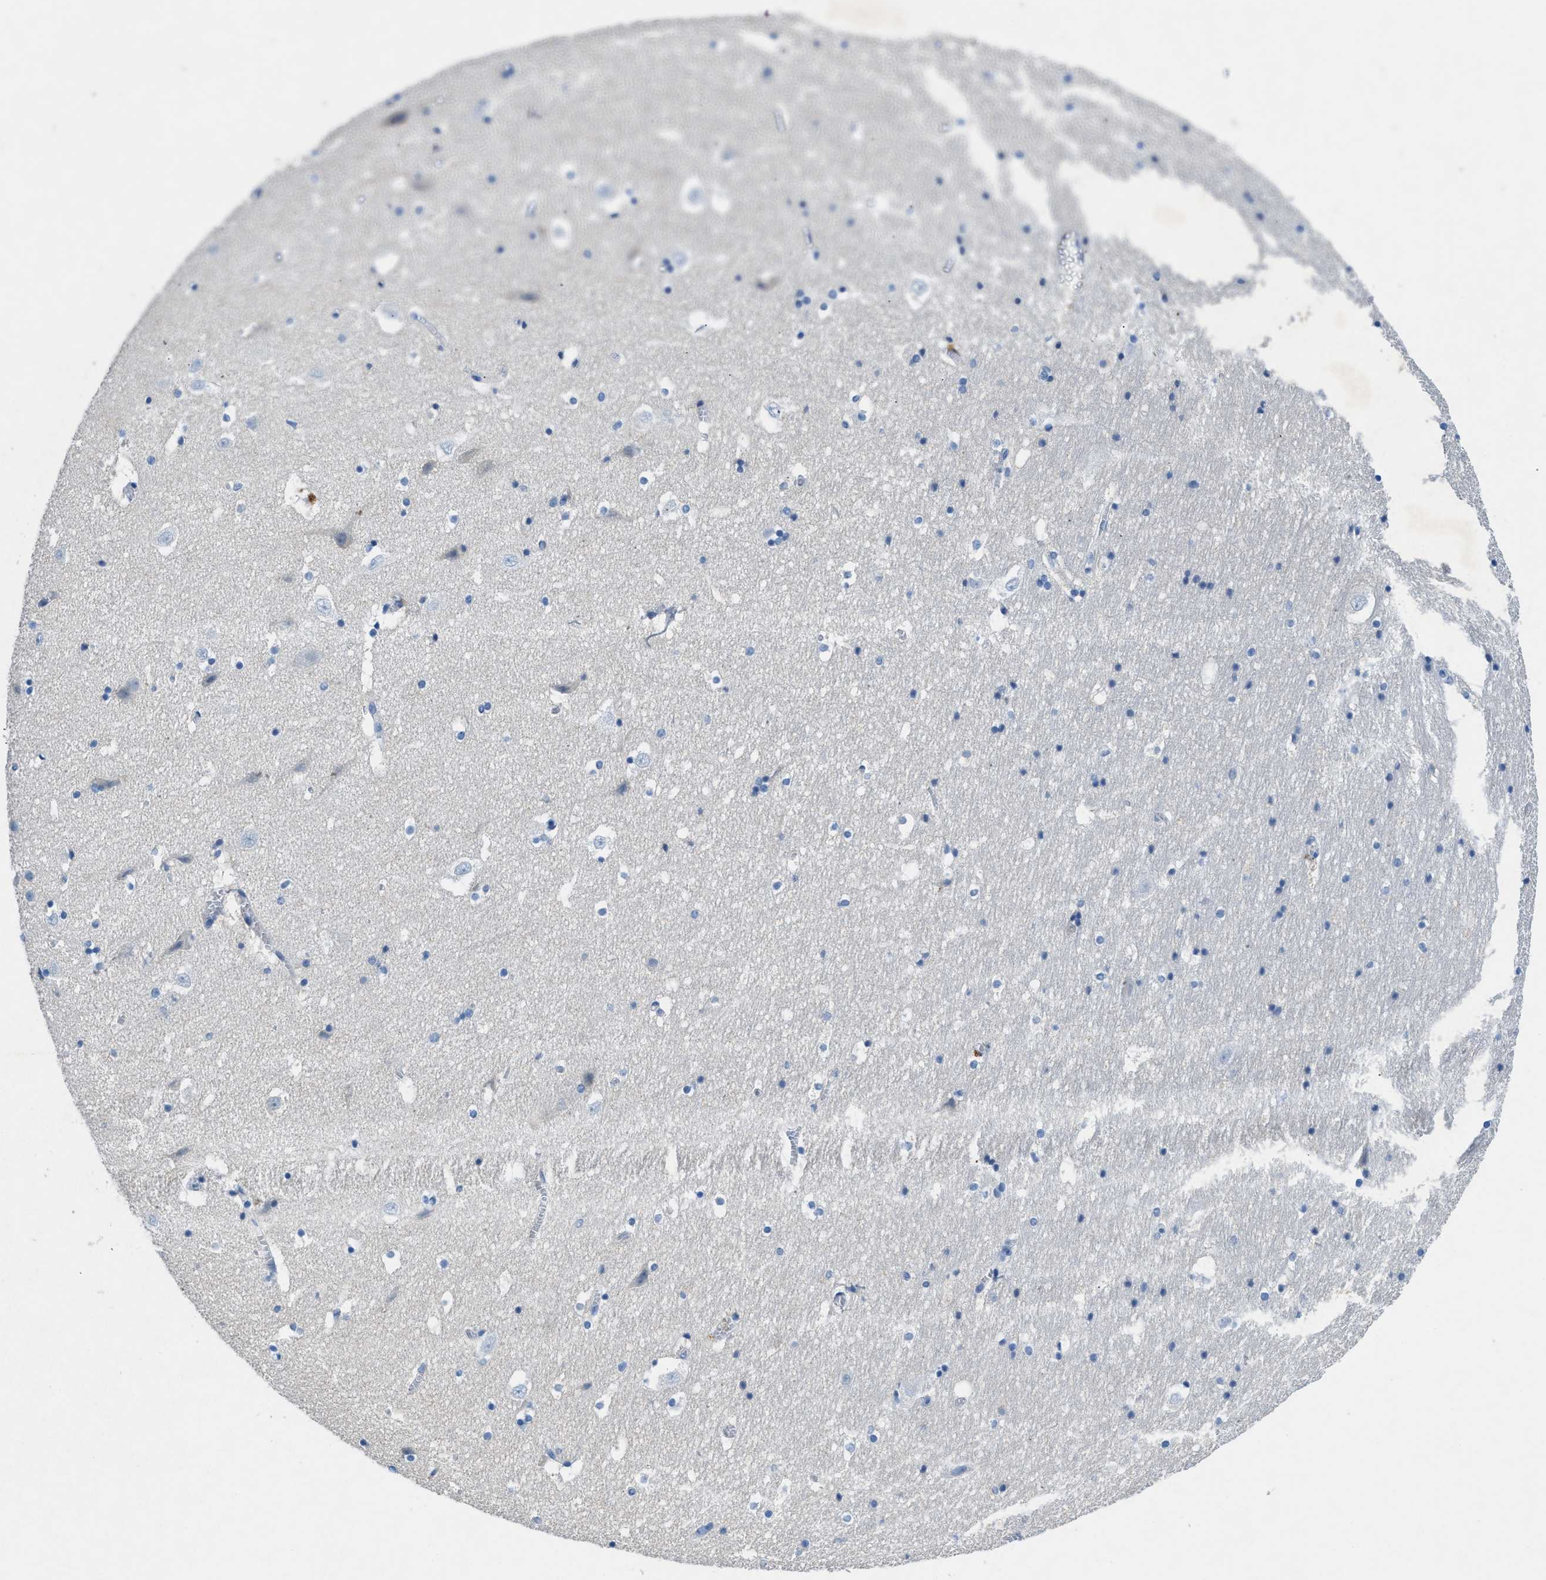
{"staining": {"intensity": "negative", "quantity": "none", "location": "none"}, "tissue": "hippocampus", "cell_type": "Glial cells", "image_type": "normal", "snomed": [{"axis": "morphology", "description": "Normal tissue, NOS"}, {"axis": "topography", "description": "Hippocampus"}], "caption": "IHC photomicrograph of normal hippocampus: human hippocampus stained with DAB (3,3'-diaminobenzidine) demonstrates no significant protein positivity in glial cells.", "gene": "SPEG", "patient": {"sex": "male", "age": 45}}